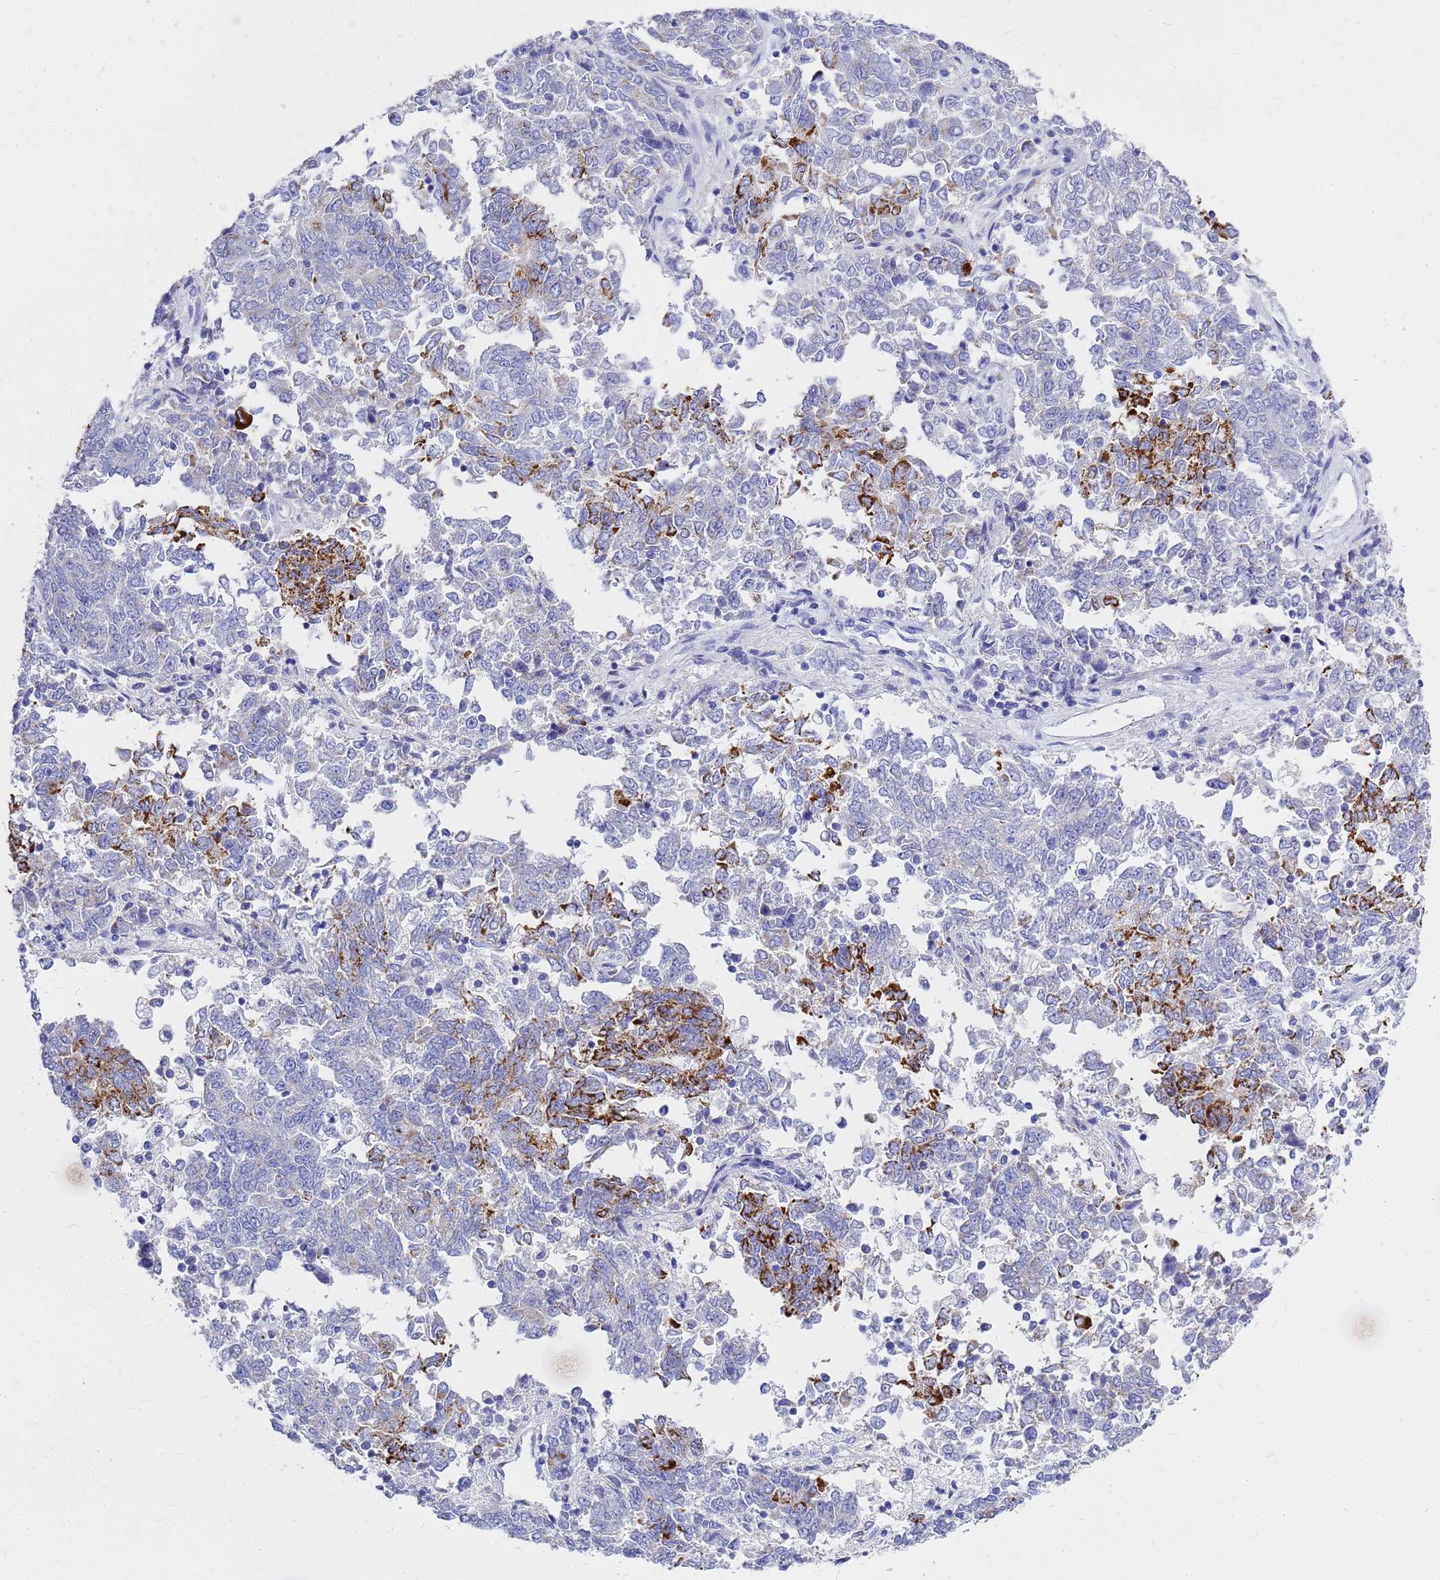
{"staining": {"intensity": "strong", "quantity": "<25%", "location": "cytoplasmic/membranous"}, "tissue": "endometrial cancer", "cell_type": "Tumor cells", "image_type": "cancer", "snomed": [{"axis": "morphology", "description": "Adenocarcinoma, NOS"}, {"axis": "topography", "description": "Endometrium"}], "caption": "This histopathology image exhibits immunohistochemistry (IHC) staining of endometrial cancer (adenocarcinoma), with medium strong cytoplasmic/membranous expression in about <25% of tumor cells.", "gene": "OR52E2", "patient": {"sex": "female", "age": 80}}